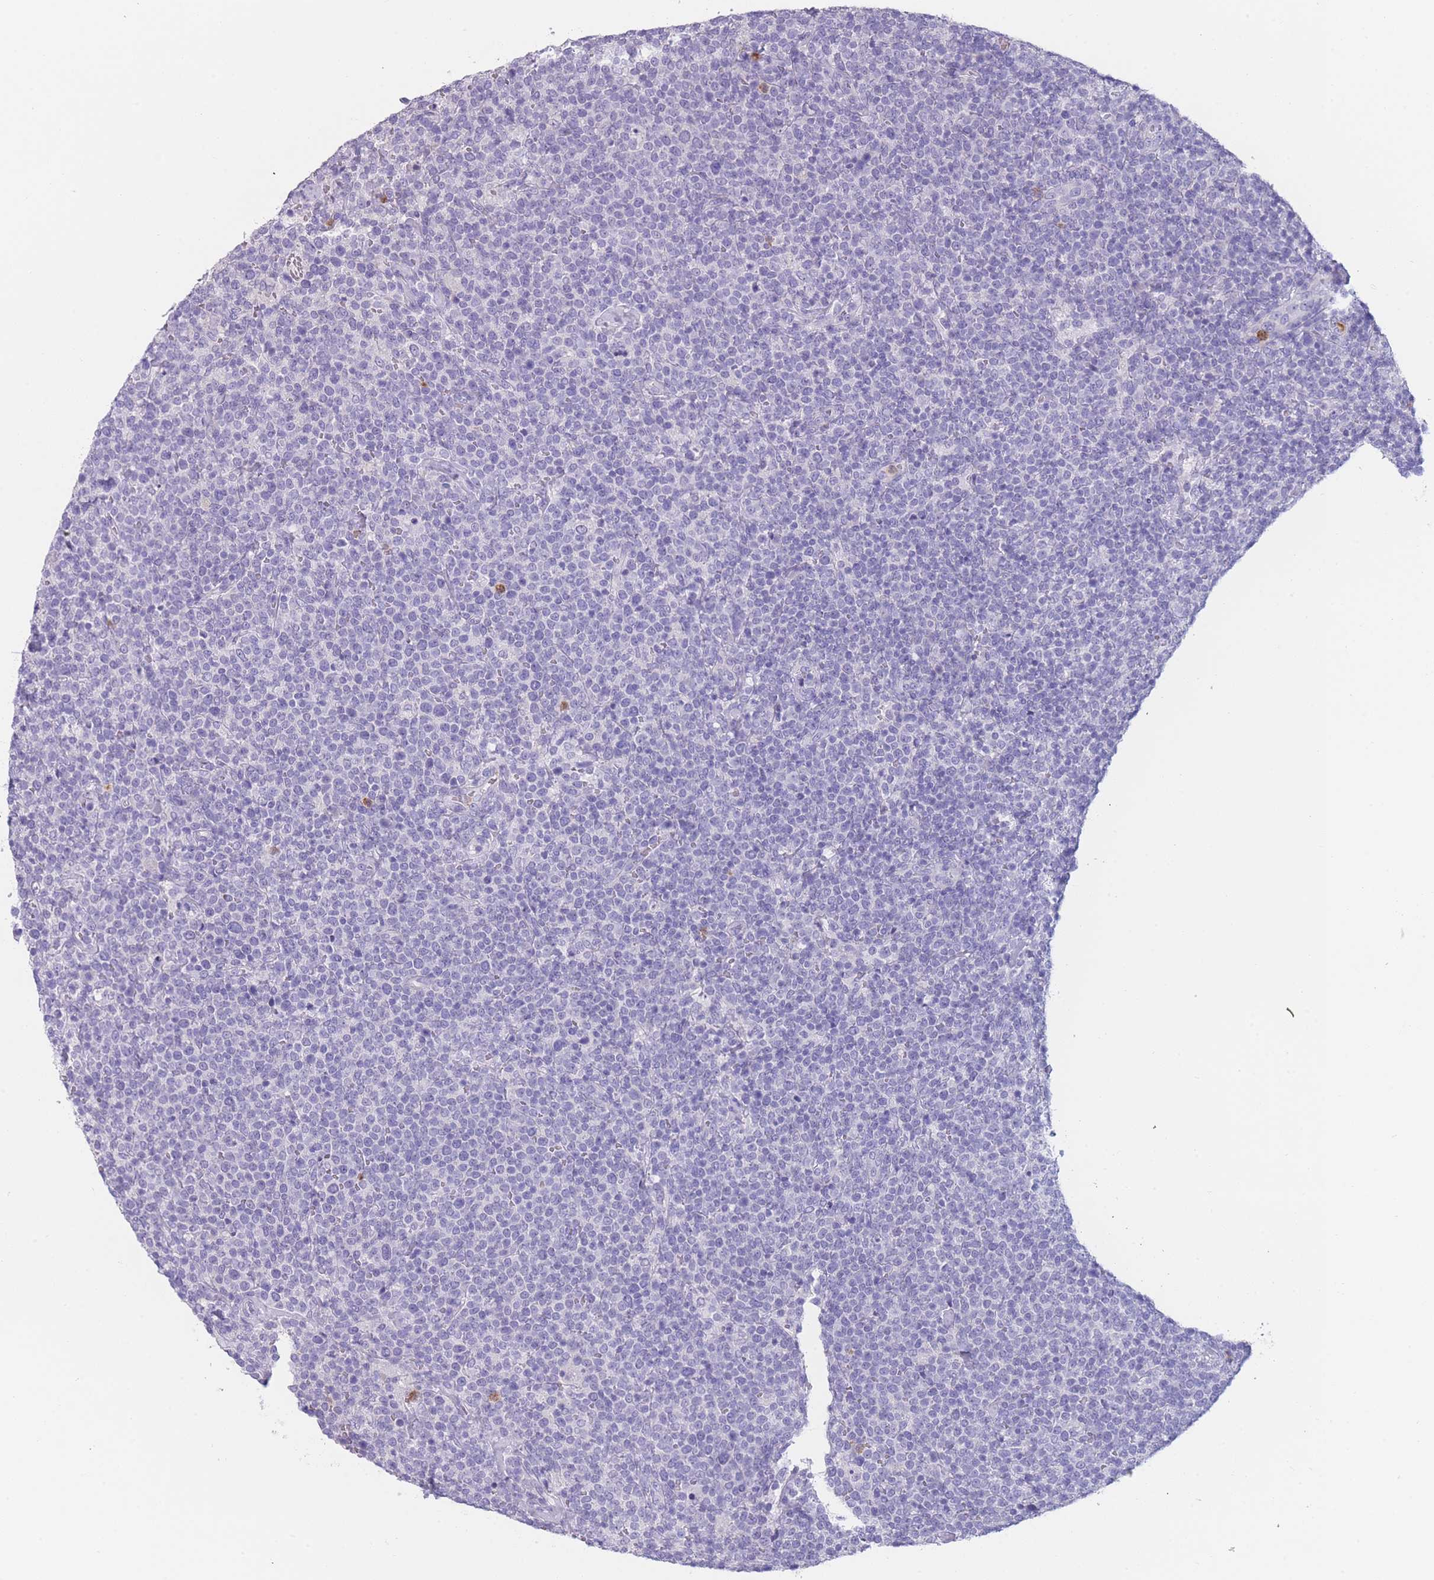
{"staining": {"intensity": "negative", "quantity": "none", "location": "none"}, "tissue": "lymphoma", "cell_type": "Tumor cells", "image_type": "cancer", "snomed": [{"axis": "morphology", "description": "Malignant lymphoma, non-Hodgkin's type, High grade"}, {"axis": "topography", "description": "Lymph node"}], "caption": "DAB immunohistochemical staining of lymphoma displays no significant positivity in tumor cells.", "gene": "ZNF627", "patient": {"sex": "male", "age": 61}}